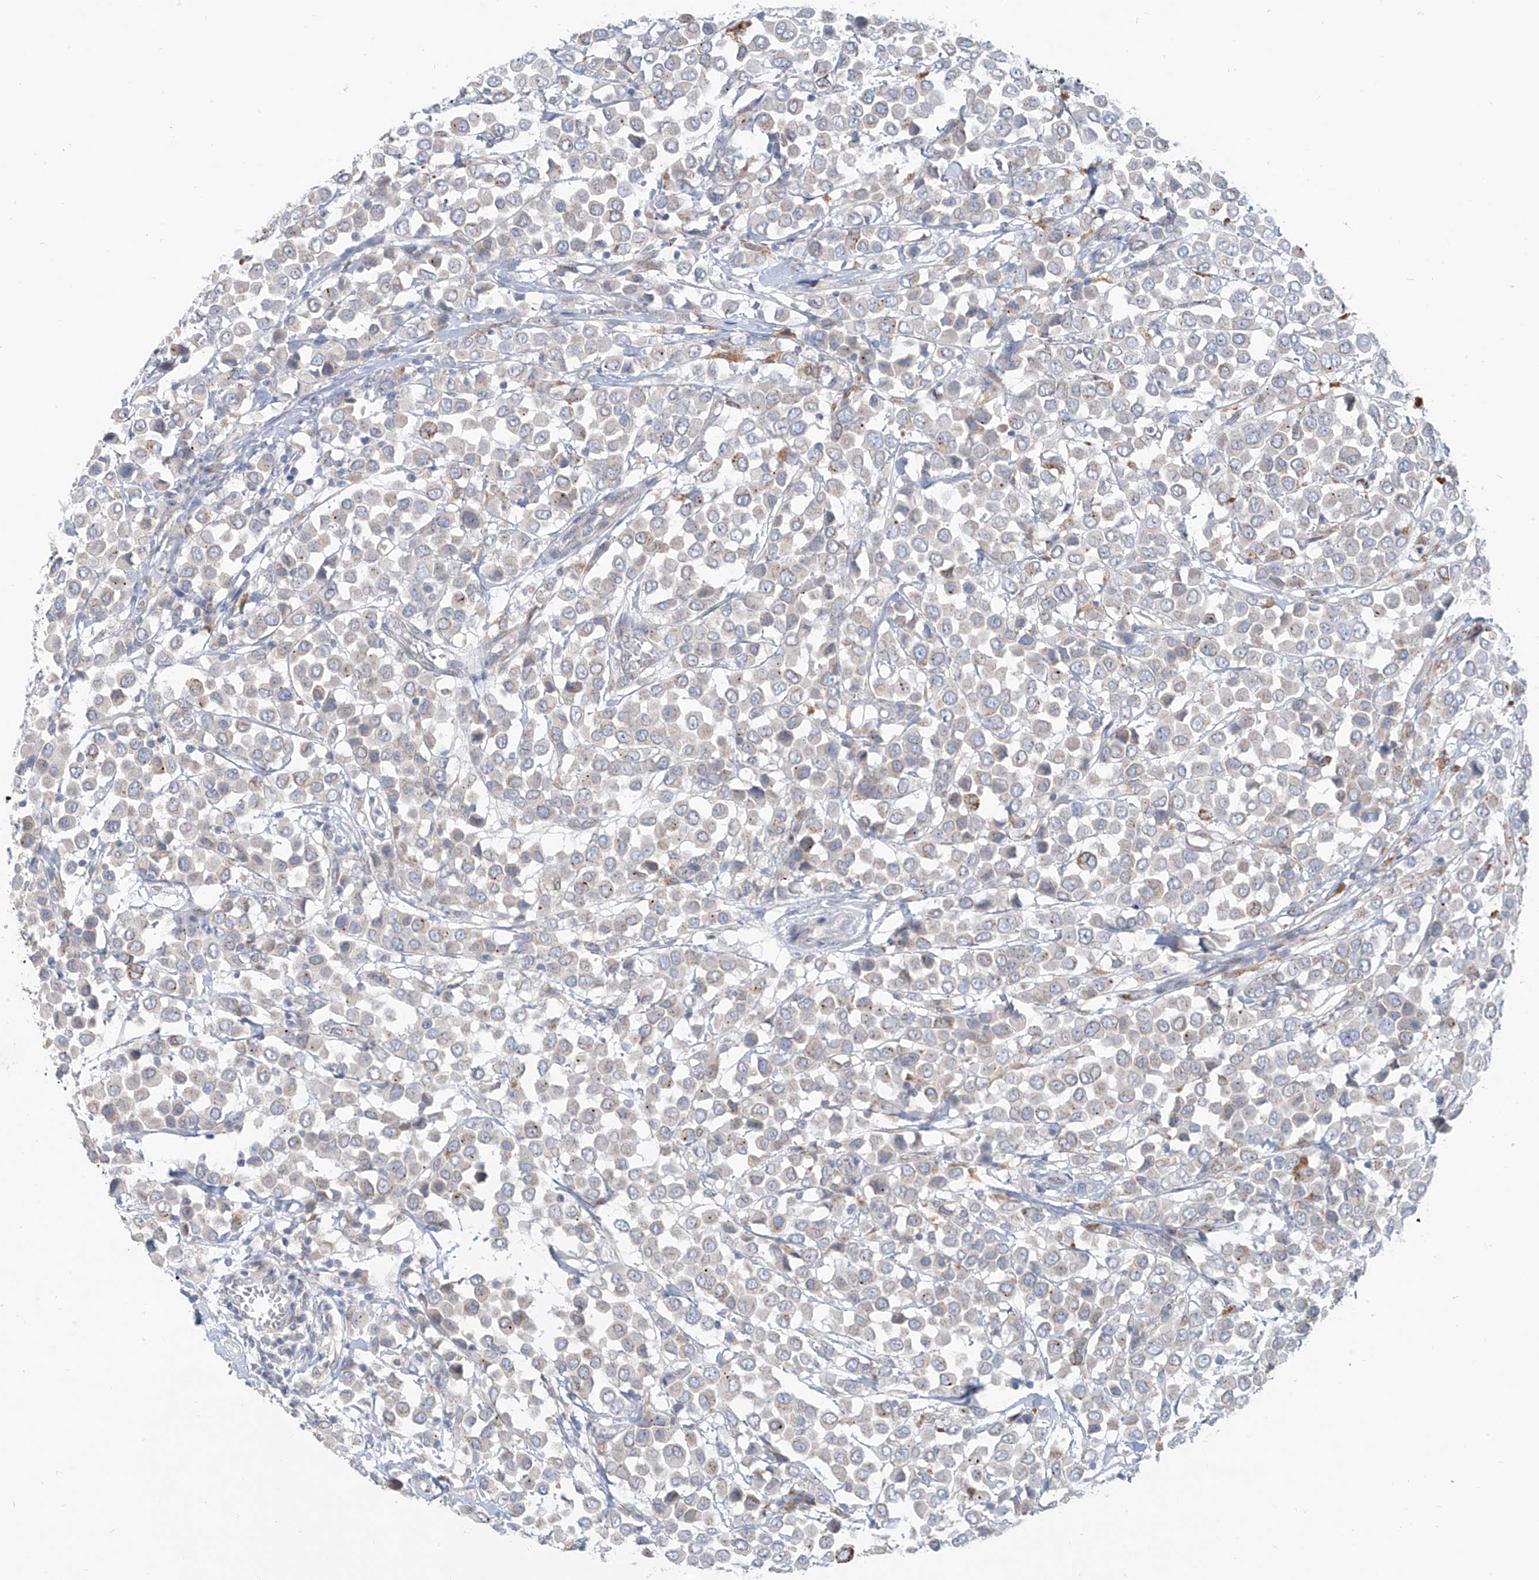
{"staining": {"intensity": "negative", "quantity": "none", "location": "none"}, "tissue": "breast cancer", "cell_type": "Tumor cells", "image_type": "cancer", "snomed": [{"axis": "morphology", "description": "Duct carcinoma"}, {"axis": "topography", "description": "Breast"}], "caption": "The image shows no significant positivity in tumor cells of breast cancer (infiltrating ductal carcinoma). The staining was performed using DAB (3,3'-diaminobenzidine) to visualize the protein expression in brown, while the nuclei were stained in blue with hematoxylin (Magnification: 20x).", "gene": "KRTAP25-1", "patient": {"sex": "female", "age": 61}}